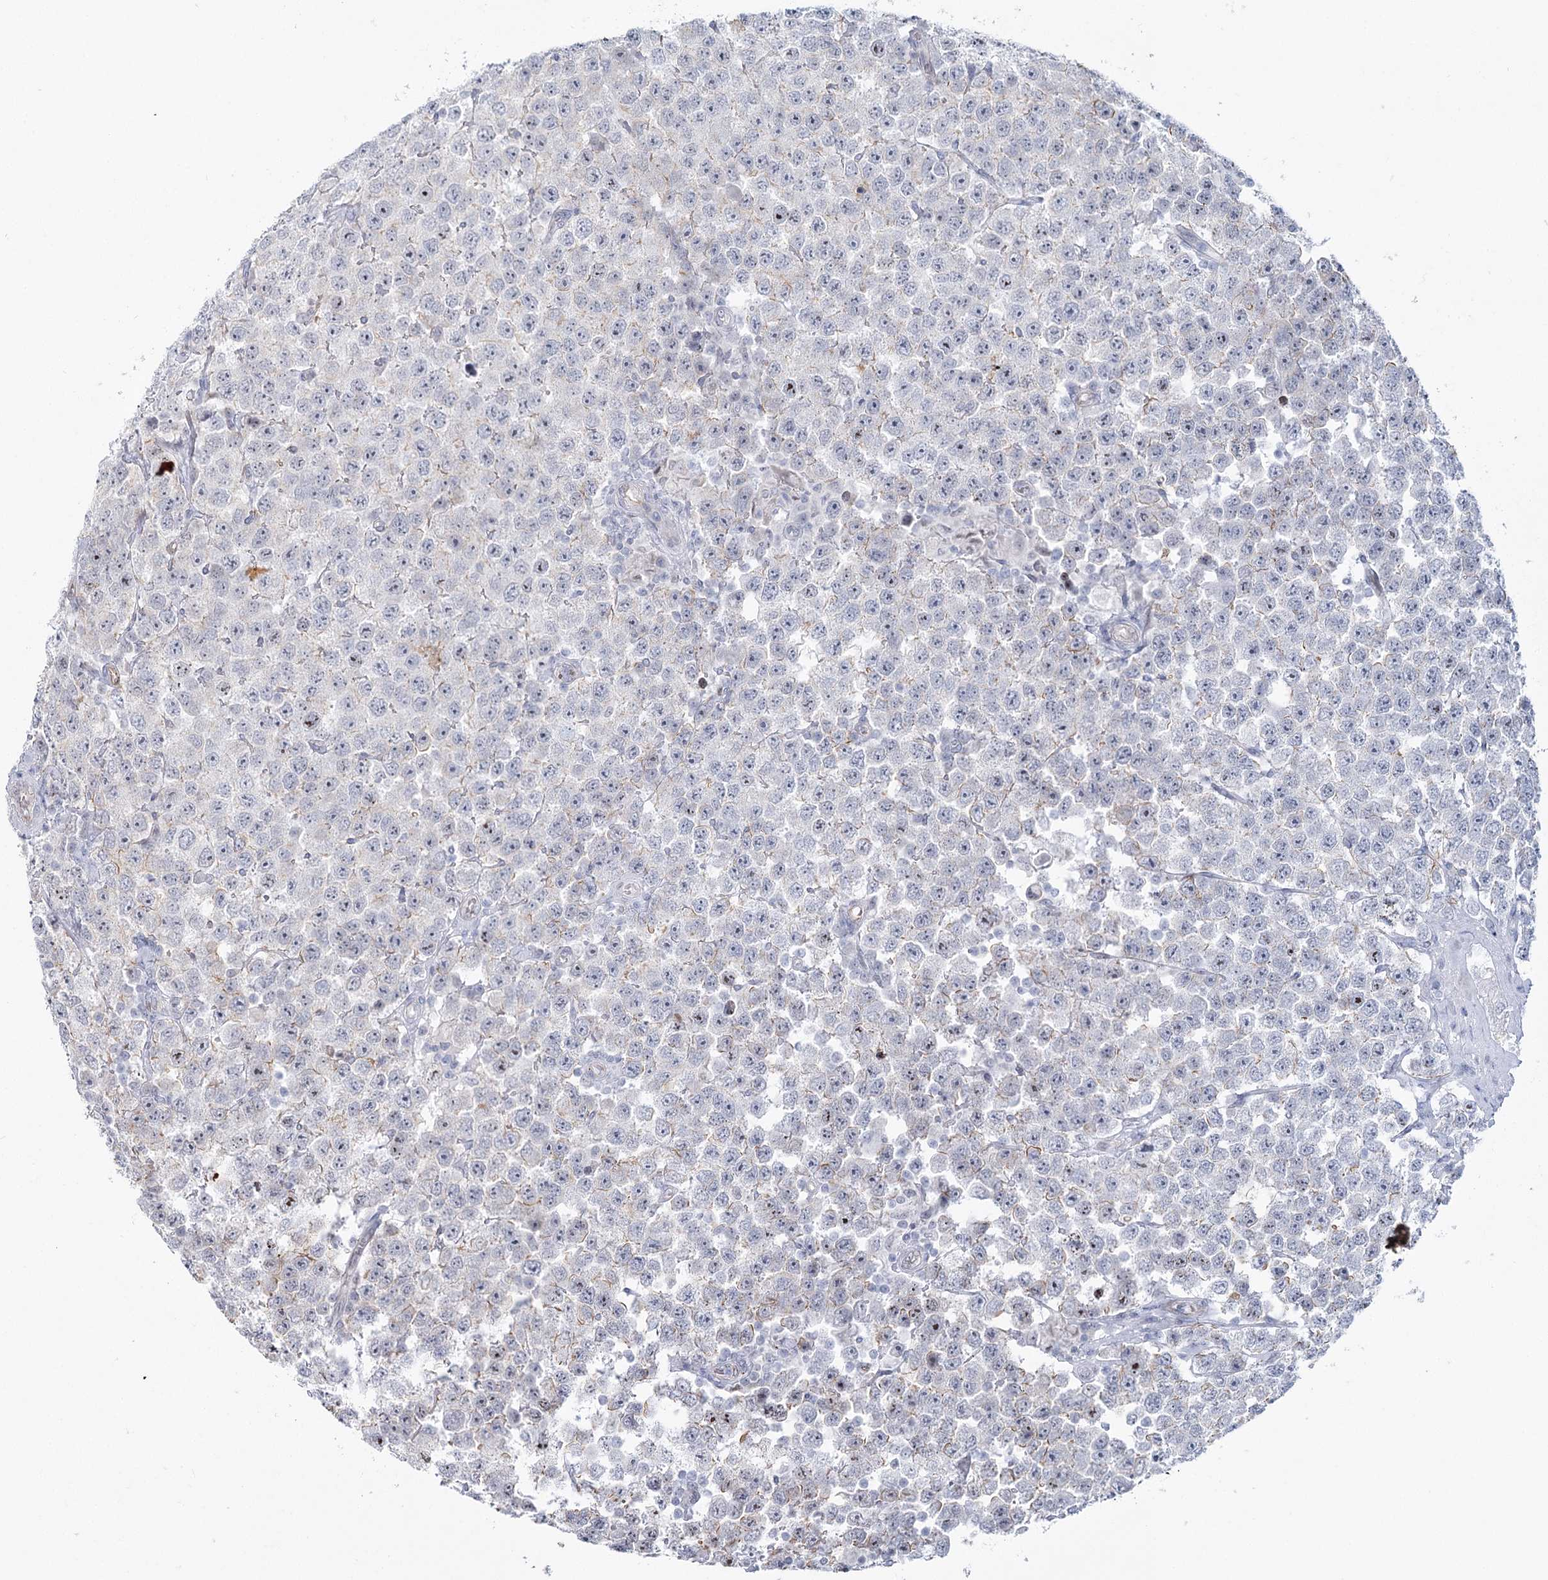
{"staining": {"intensity": "negative", "quantity": "none", "location": "none"}, "tissue": "testis cancer", "cell_type": "Tumor cells", "image_type": "cancer", "snomed": [{"axis": "morphology", "description": "Seminoma, NOS"}, {"axis": "topography", "description": "Testis"}], "caption": "This is an IHC image of human seminoma (testis). There is no expression in tumor cells.", "gene": "ABHD8", "patient": {"sex": "male", "age": 28}}